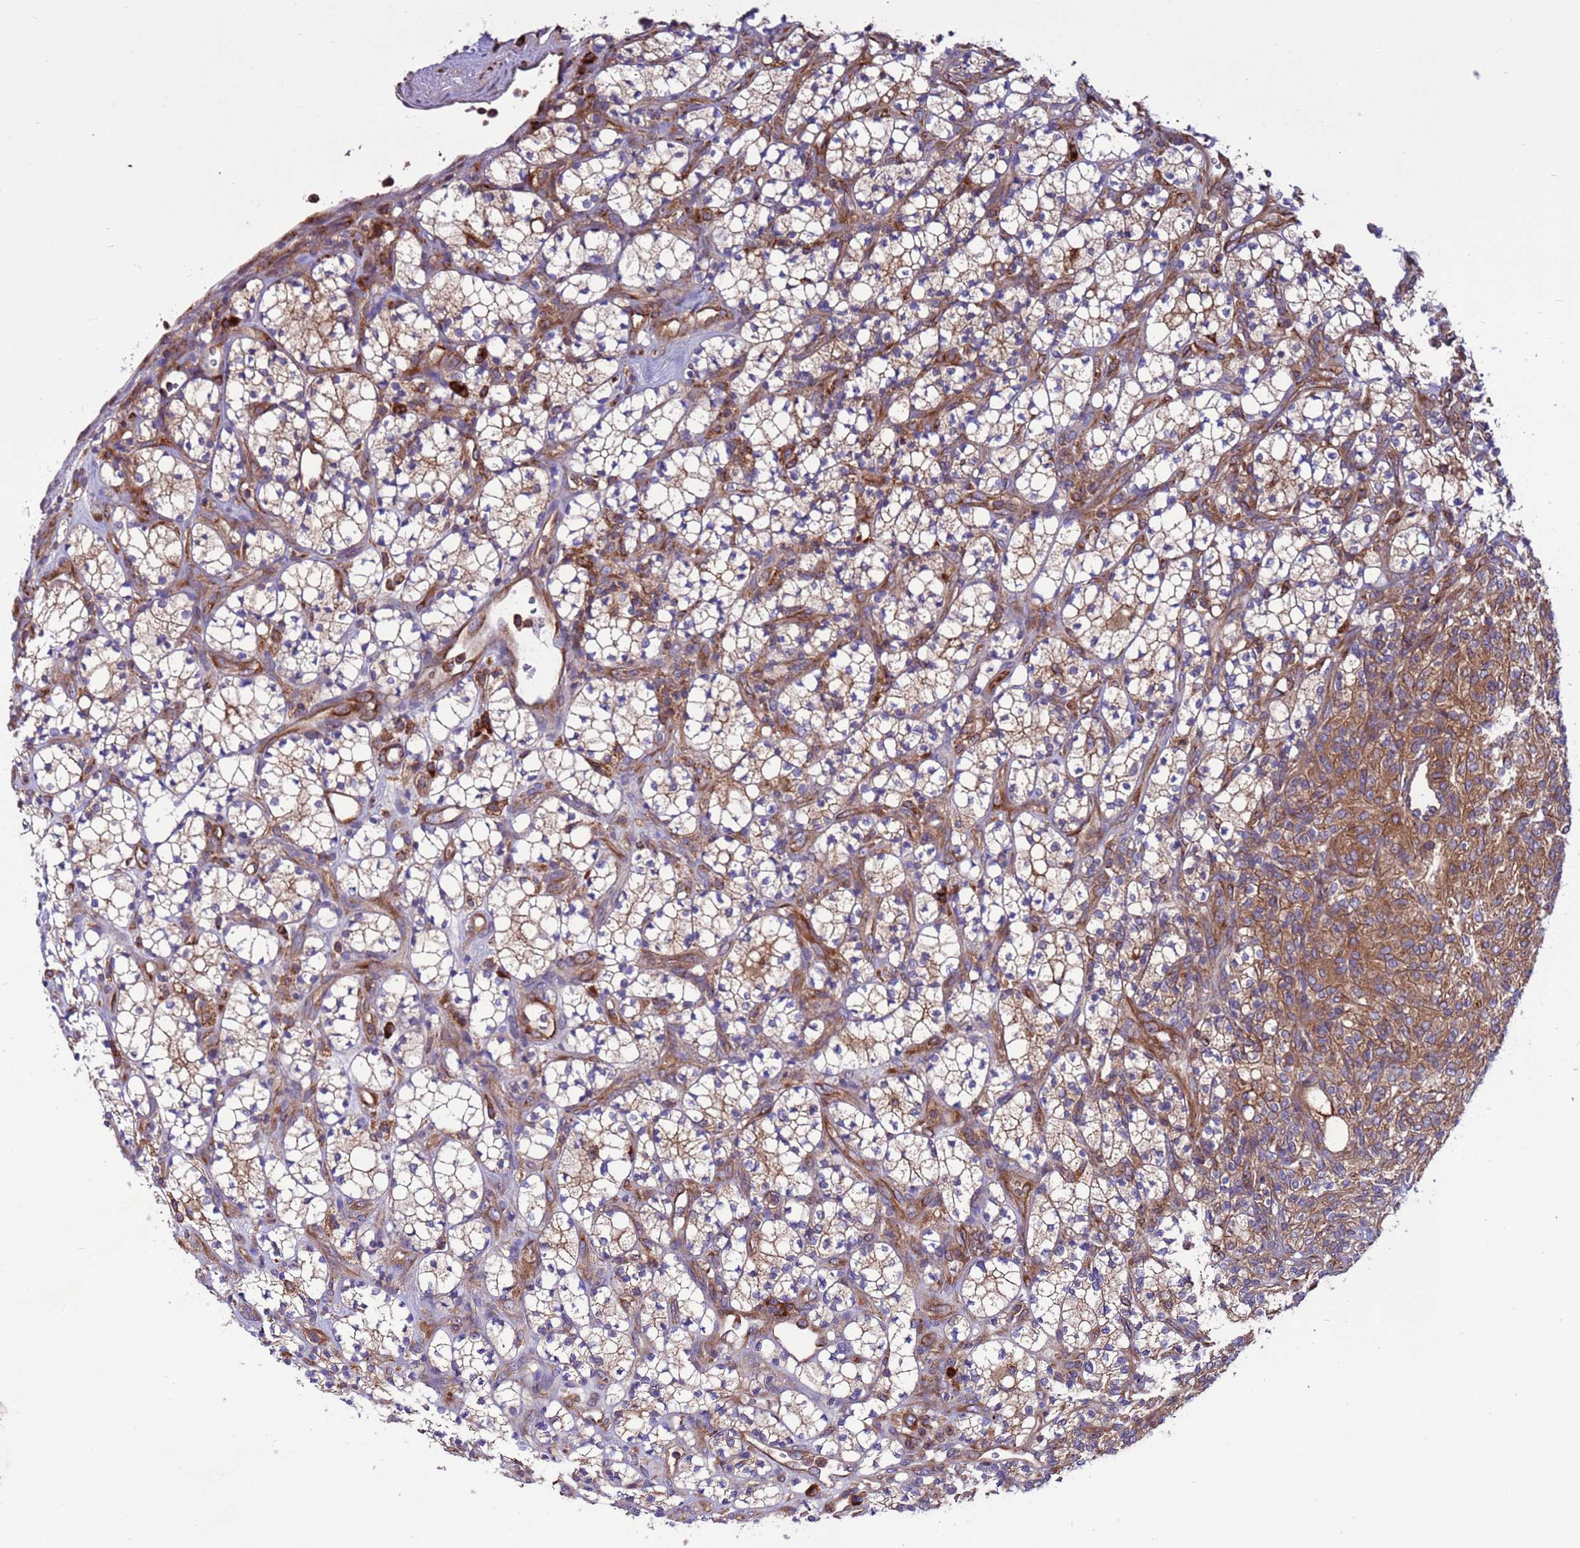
{"staining": {"intensity": "moderate", "quantity": "25%-75%", "location": "cytoplasmic/membranous"}, "tissue": "renal cancer", "cell_type": "Tumor cells", "image_type": "cancer", "snomed": [{"axis": "morphology", "description": "Adenocarcinoma, NOS"}, {"axis": "topography", "description": "Kidney"}], "caption": "Immunohistochemical staining of human renal cancer (adenocarcinoma) exhibits medium levels of moderate cytoplasmic/membranous protein expression in about 25%-75% of tumor cells. (Stains: DAB in brown, nuclei in blue, Microscopy: brightfield microscopy at high magnification).", "gene": "ZC3HAV1", "patient": {"sex": "male", "age": 77}}